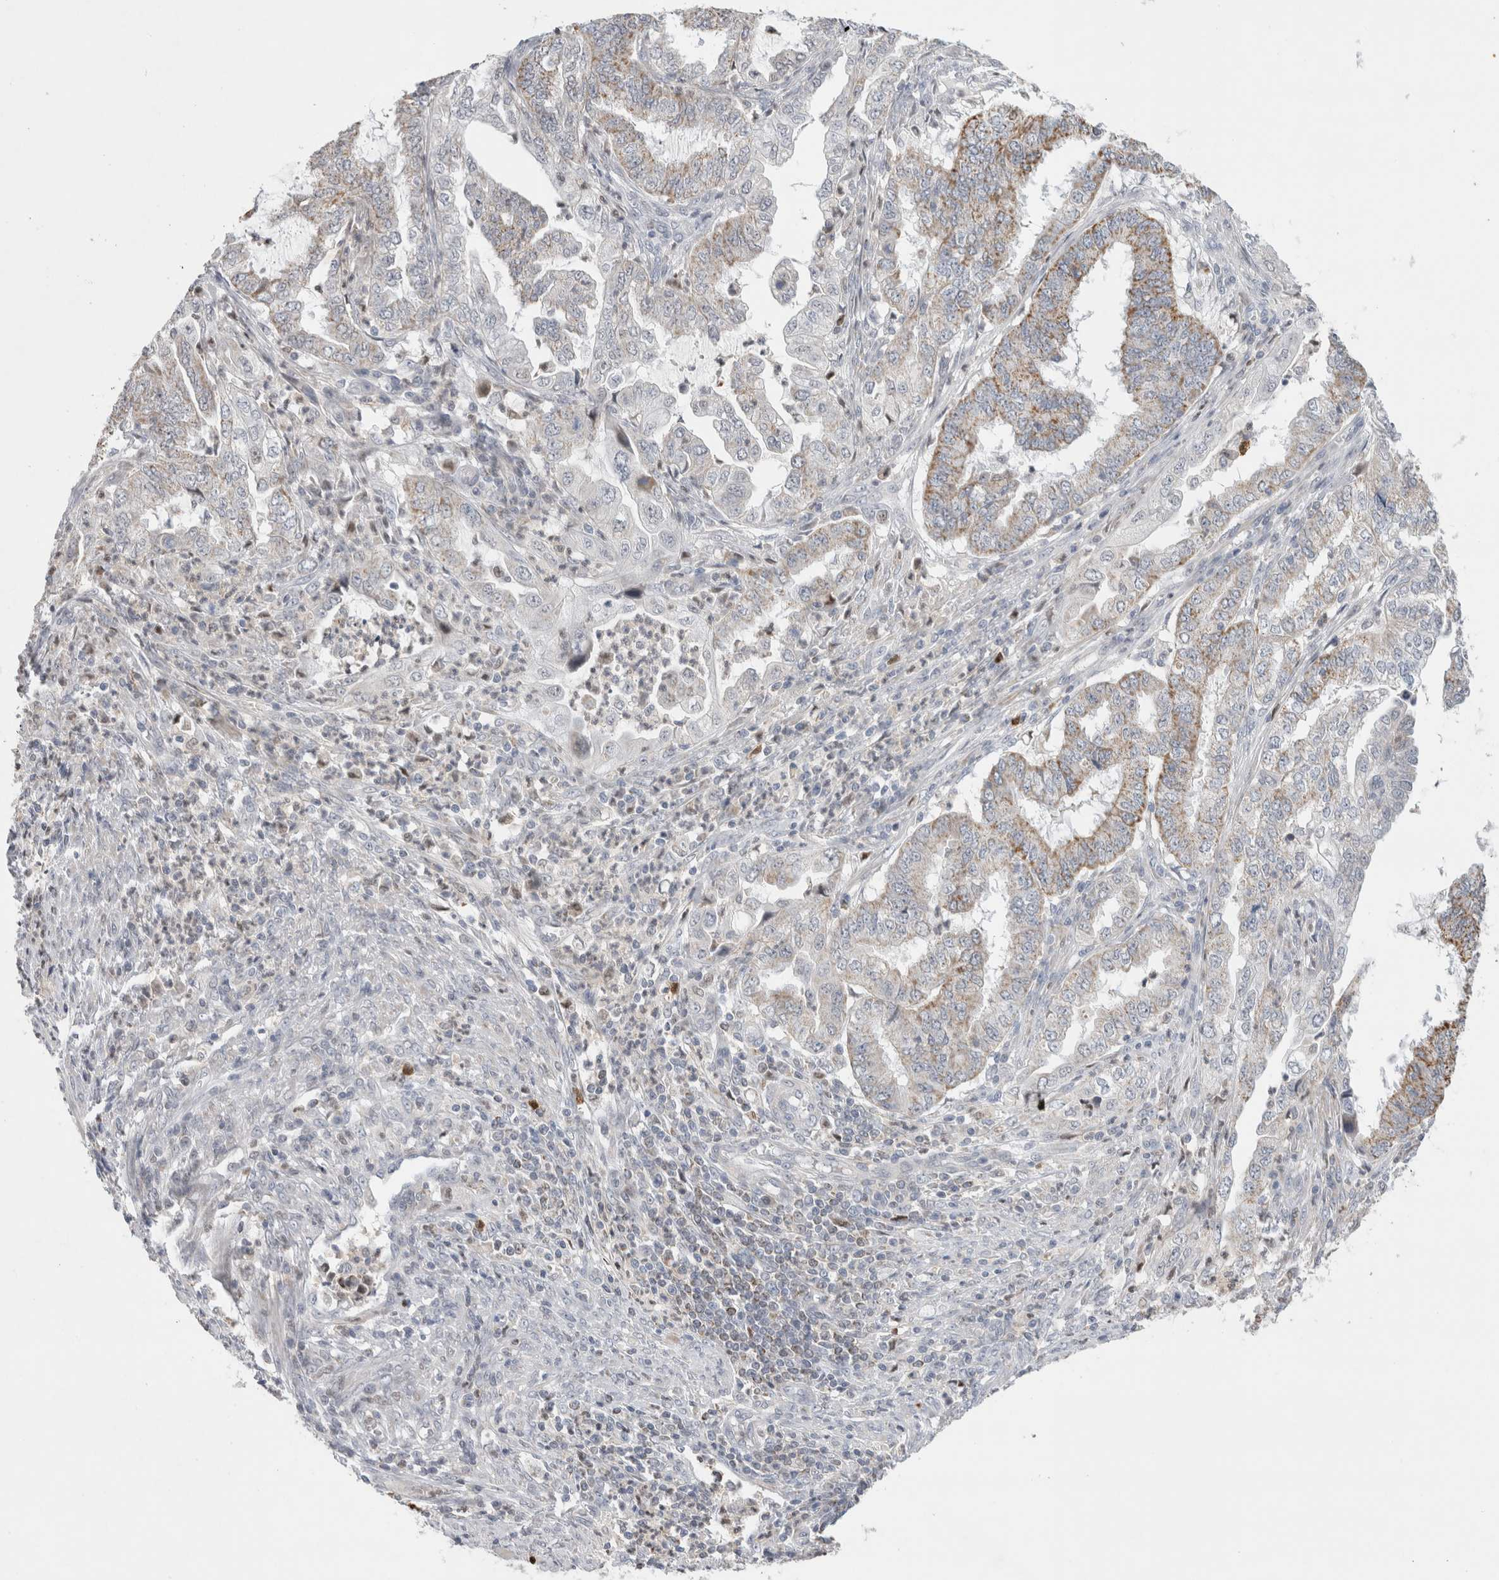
{"staining": {"intensity": "moderate", "quantity": "25%-75%", "location": "cytoplasmic/membranous"}, "tissue": "endometrial cancer", "cell_type": "Tumor cells", "image_type": "cancer", "snomed": [{"axis": "morphology", "description": "Adenocarcinoma, NOS"}, {"axis": "topography", "description": "Endometrium"}], "caption": "Tumor cells exhibit medium levels of moderate cytoplasmic/membranous expression in about 25%-75% of cells in endometrial adenocarcinoma. (DAB IHC with brightfield microscopy, high magnification).", "gene": "AGMAT", "patient": {"sex": "female", "age": 51}}